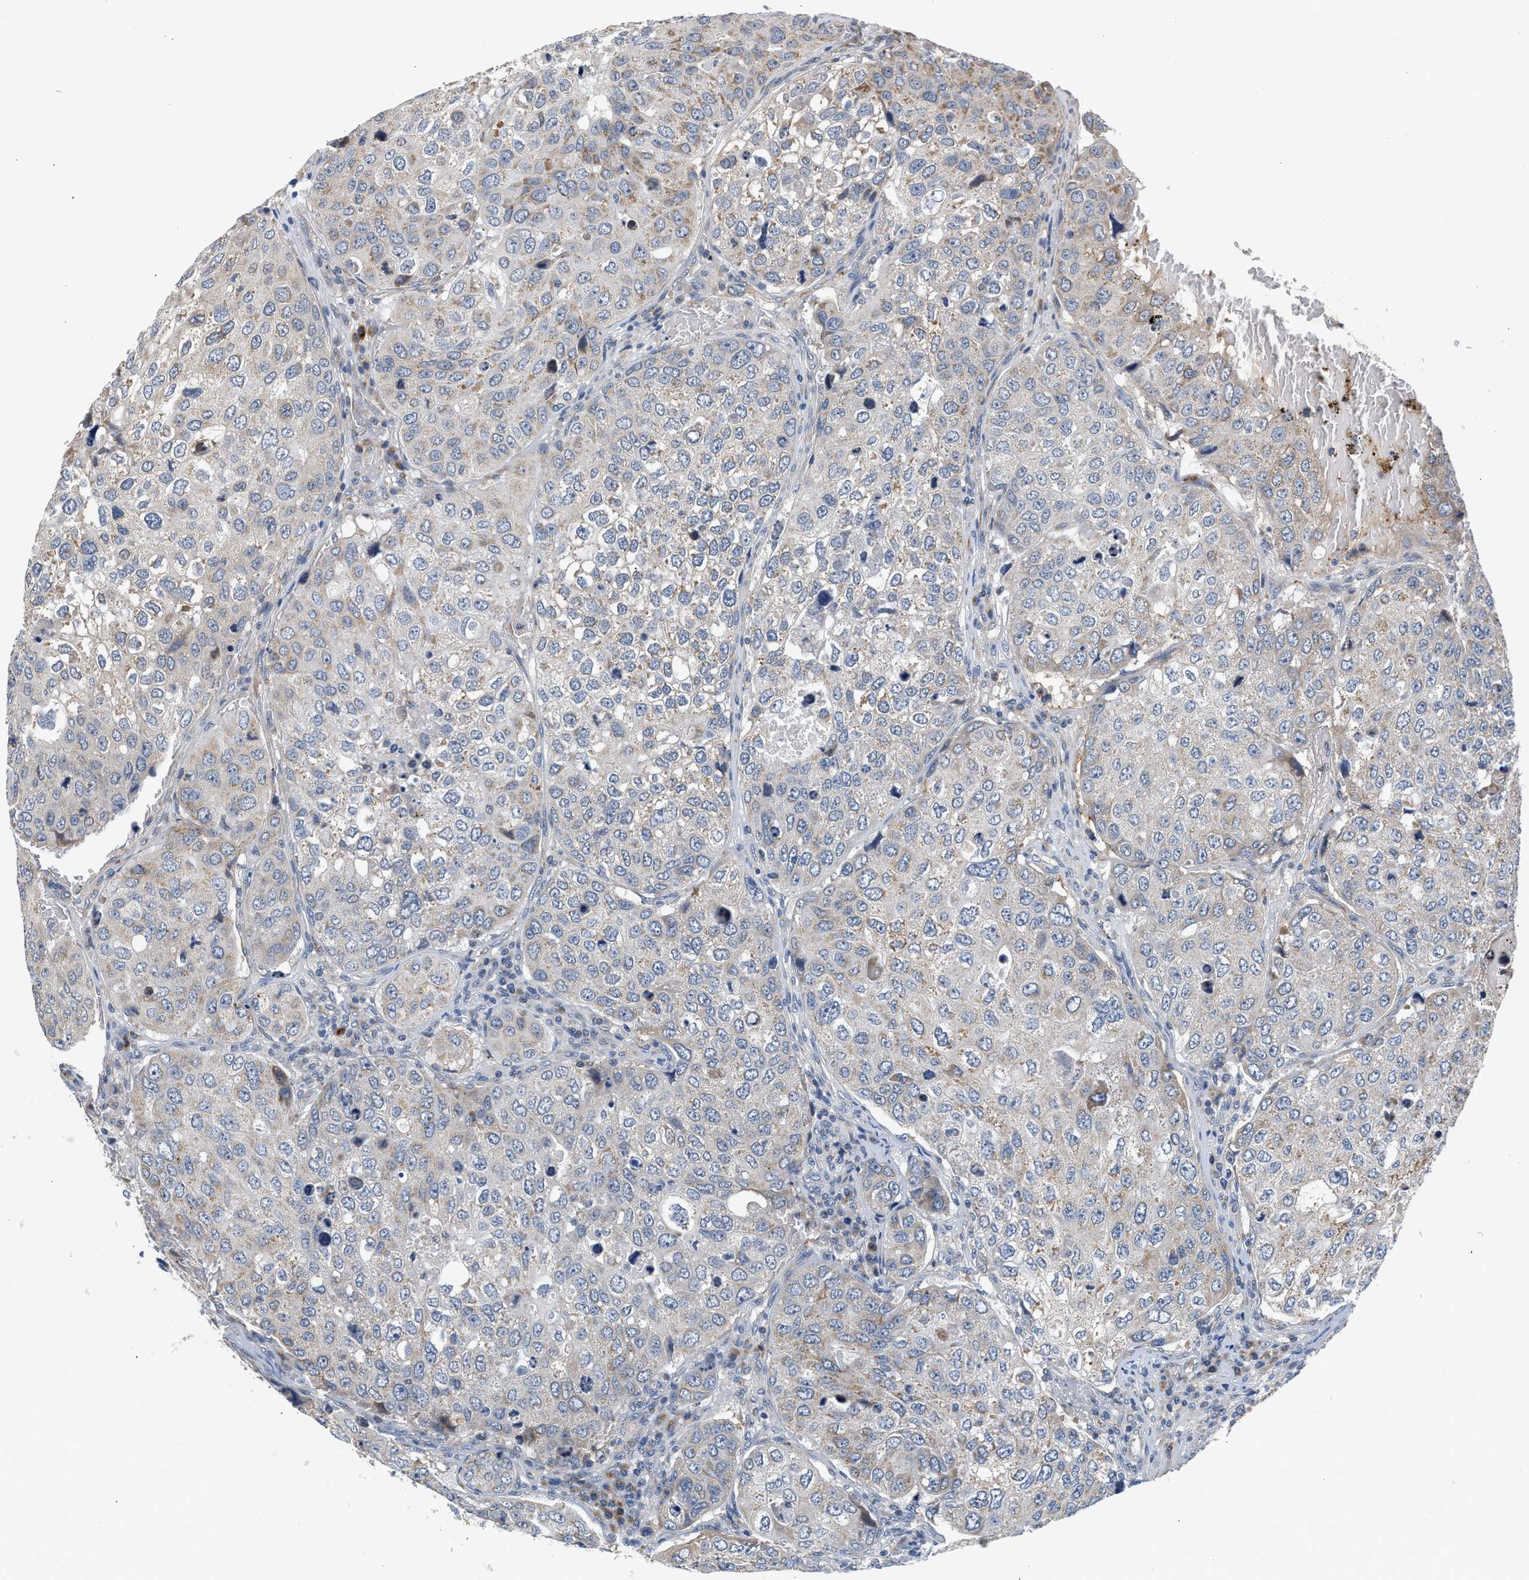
{"staining": {"intensity": "weak", "quantity": "<25%", "location": "cytoplasmic/membranous"}, "tissue": "urothelial cancer", "cell_type": "Tumor cells", "image_type": "cancer", "snomed": [{"axis": "morphology", "description": "Urothelial carcinoma, High grade"}, {"axis": "topography", "description": "Lymph node"}, {"axis": "topography", "description": "Urinary bladder"}], "caption": "Urothelial cancer was stained to show a protein in brown. There is no significant positivity in tumor cells.", "gene": "PIM1", "patient": {"sex": "male", "age": 51}}